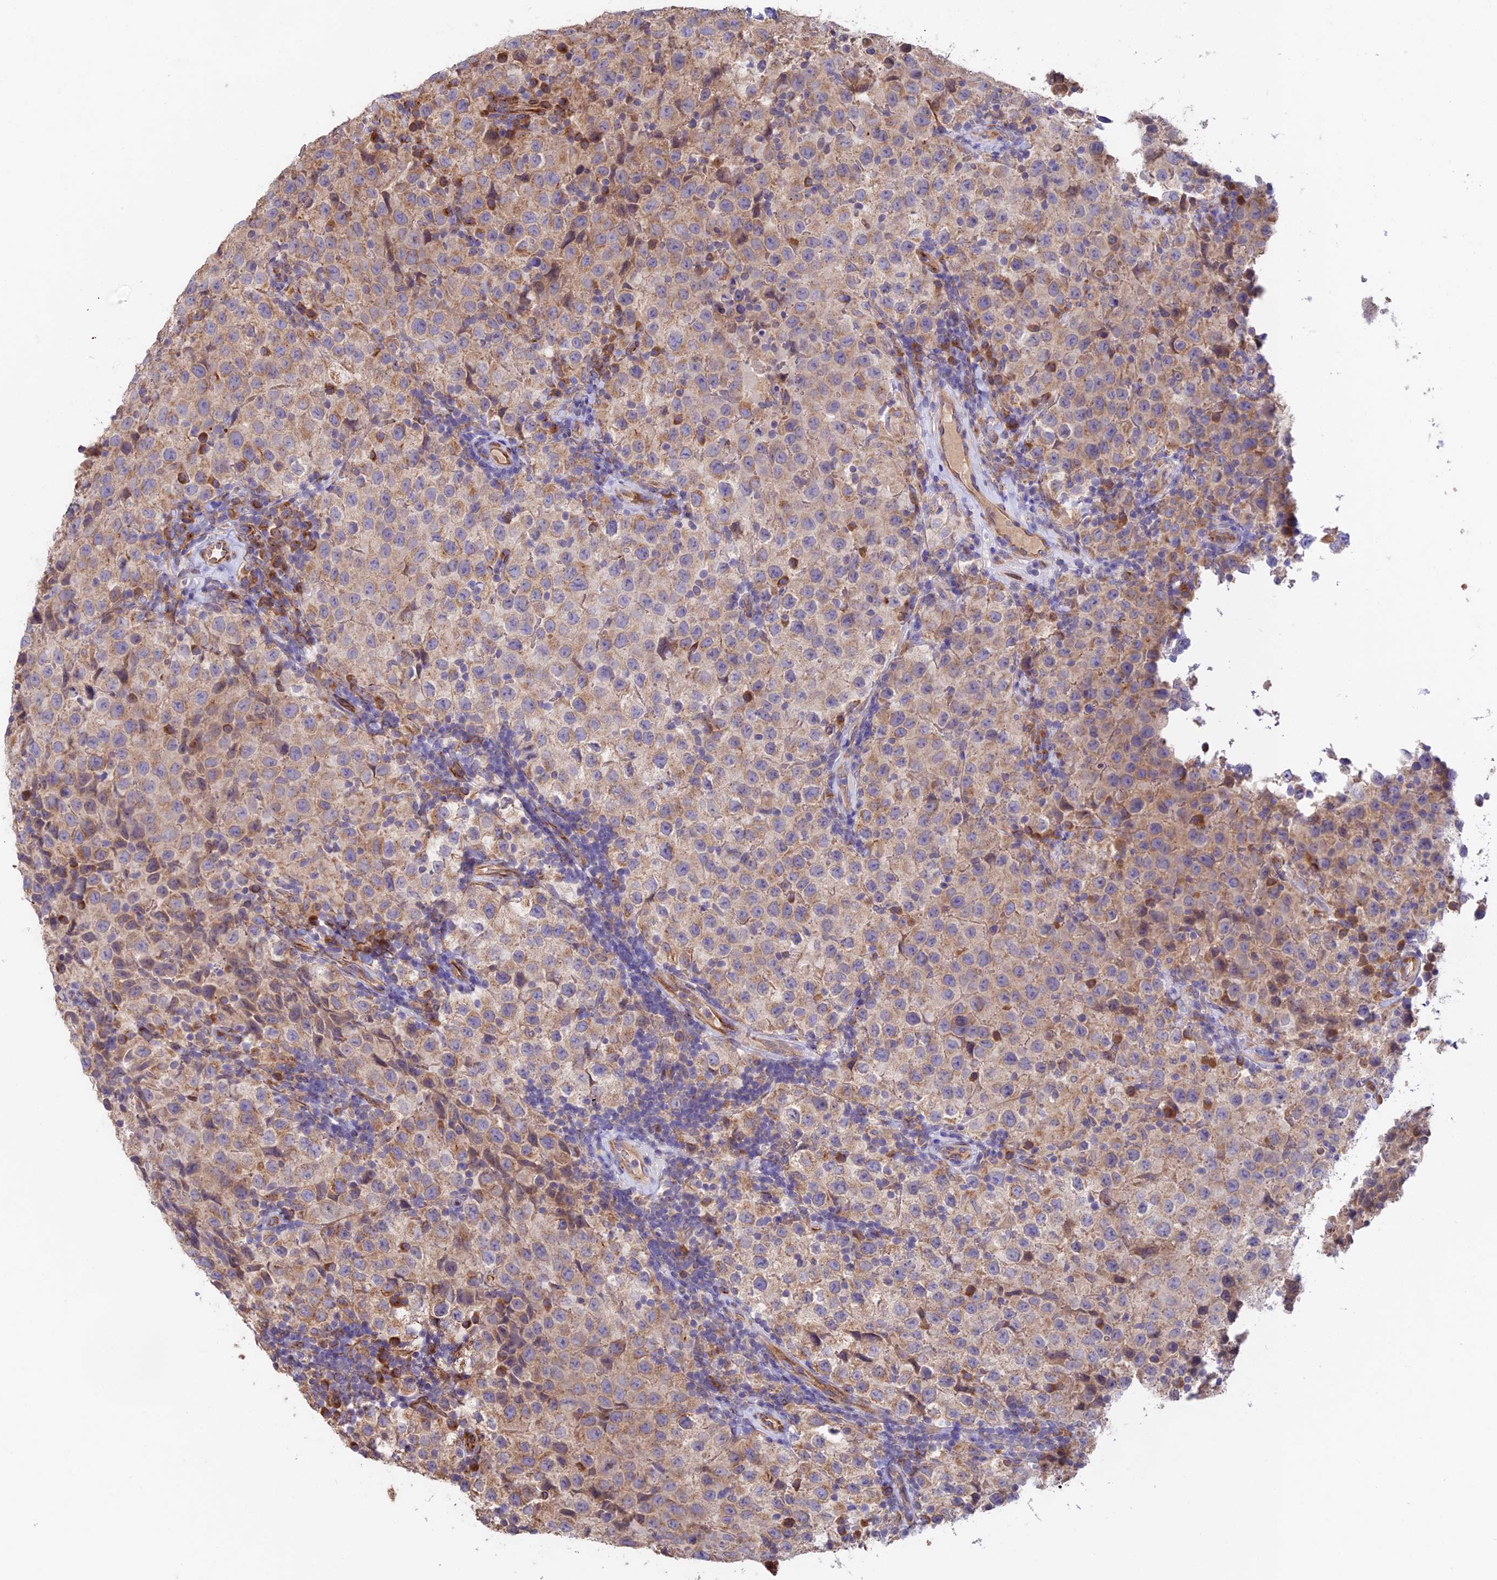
{"staining": {"intensity": "weak", "quantity": "25%-75%", "location": "cytoplasmic/membranous"}, "tissue": "testis cancer", "cell_type": "Tumor cells", "image_type": "cancer", "snomed": [{"axis": "morphology", "description": "Seminoma, NOS"}, {"axis": "morphology", "description": "Carcinoma, Embryonal, NOS"}, {"axis": "topography", "description": "Testis"}], "caption": "A micrograph of human testis cancer (seminoma) stained for a protein reveals weak cytoplasmic/membranous brown staining in tumor cells. (DAB IHC, brown staining for protein, blue staining for nuclei).", "gene": "EMC3", "patient": {"sex": "male", "age": 41}}